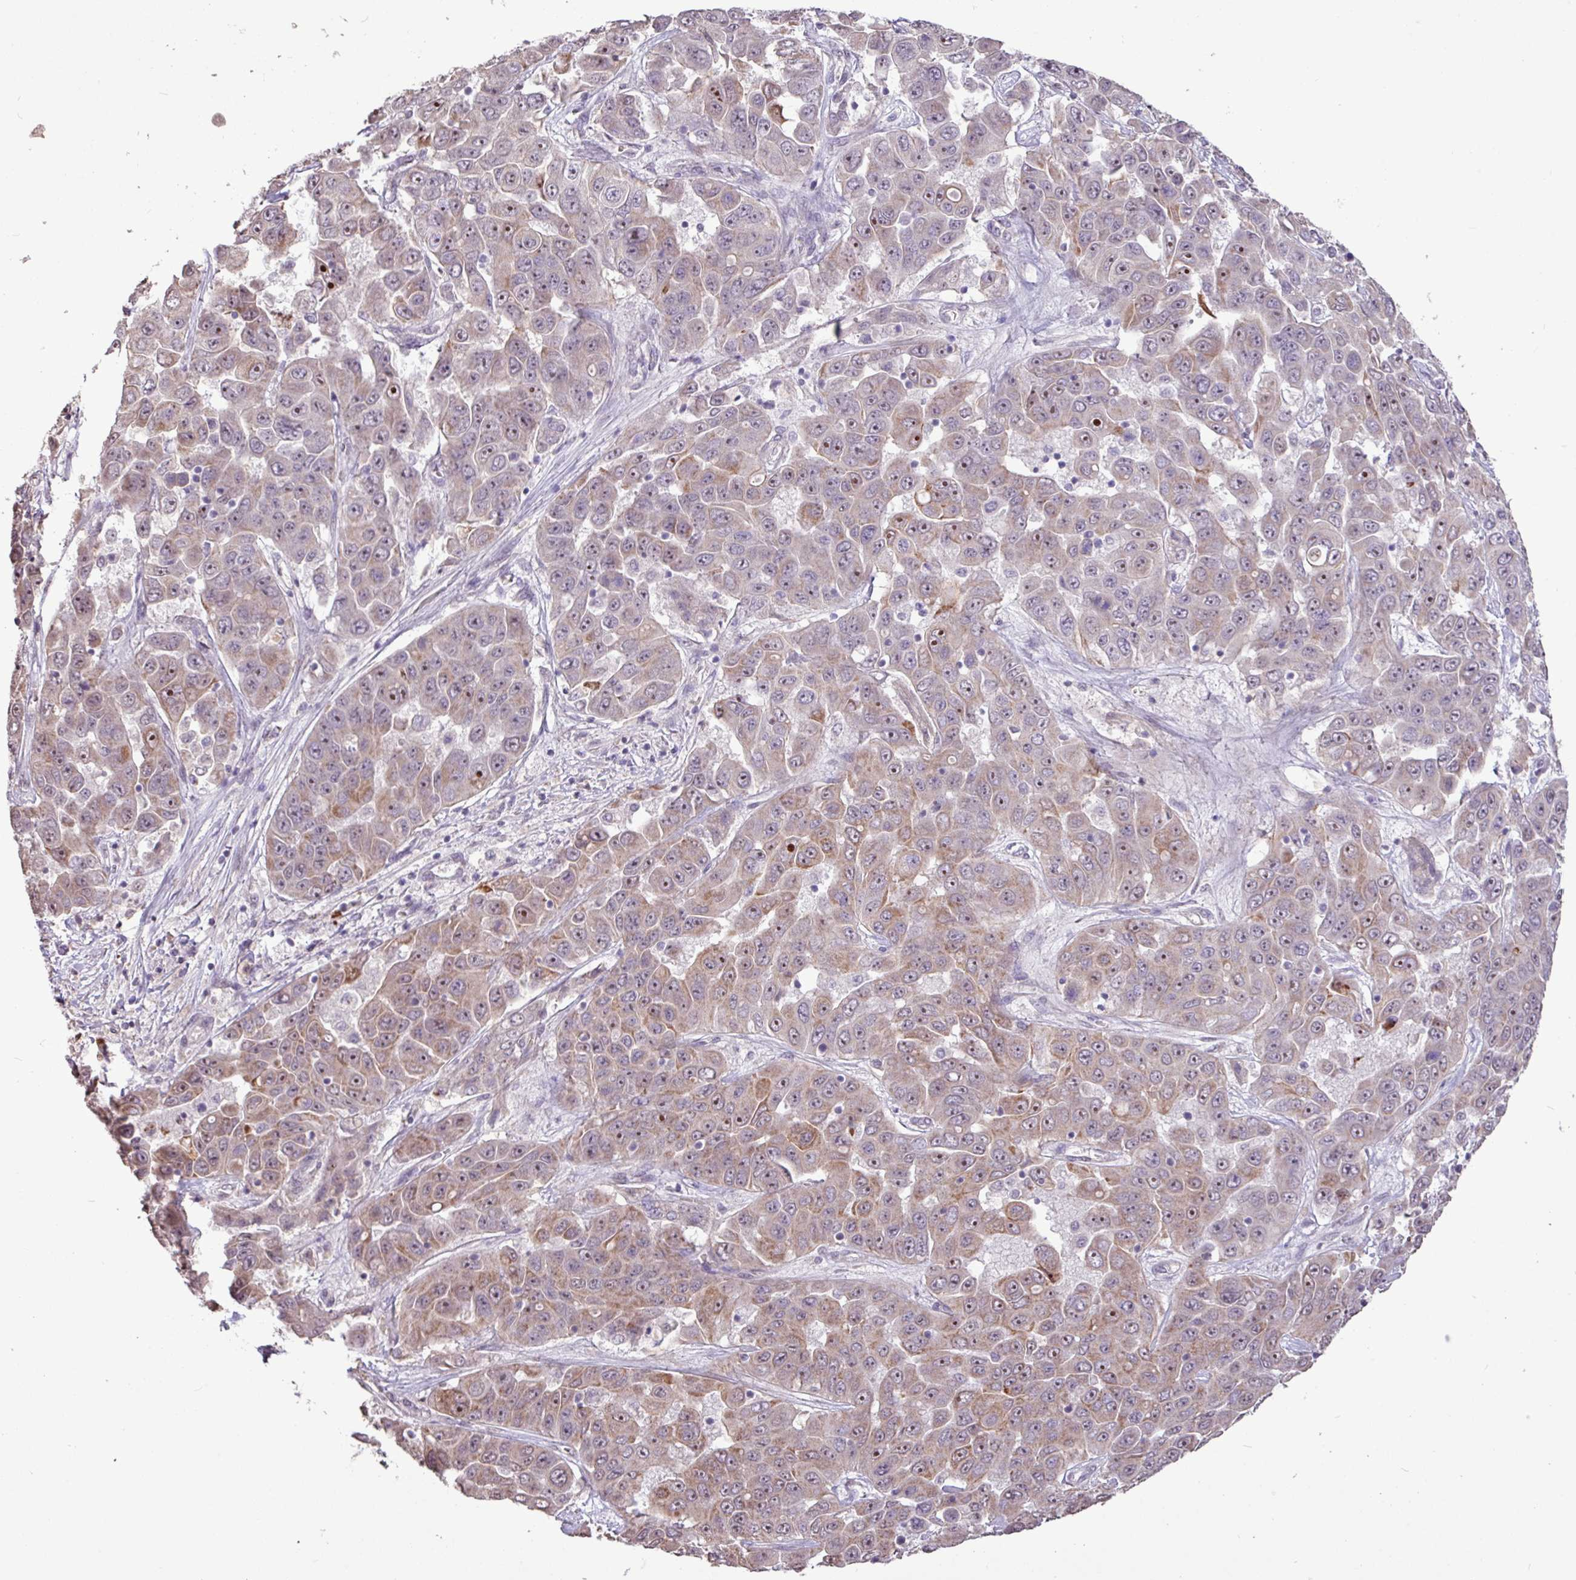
{"staining": {"intensity": "moderate", "quantity": "25%-75%", "location": "cytoplasmic/membranous,nuclear"}, "tissue": "liver cancer", "cell_type": "Tumor cells", "image_type": "cancer", "snomed": [{"axis": "morphology", "description": "Cholangiocarcinoma"}, {"axis": "topography", "description": "Liver"}], "caption": "Immunohistochemical staining of liver cancer displays medium levels of moderate cytoplasmic/membranous and nuclear protein positivity in approximately 25%-75% of tumor cells.", "gene": "L3MBTL3", "patient": {"sex": "female", "age": 52}}